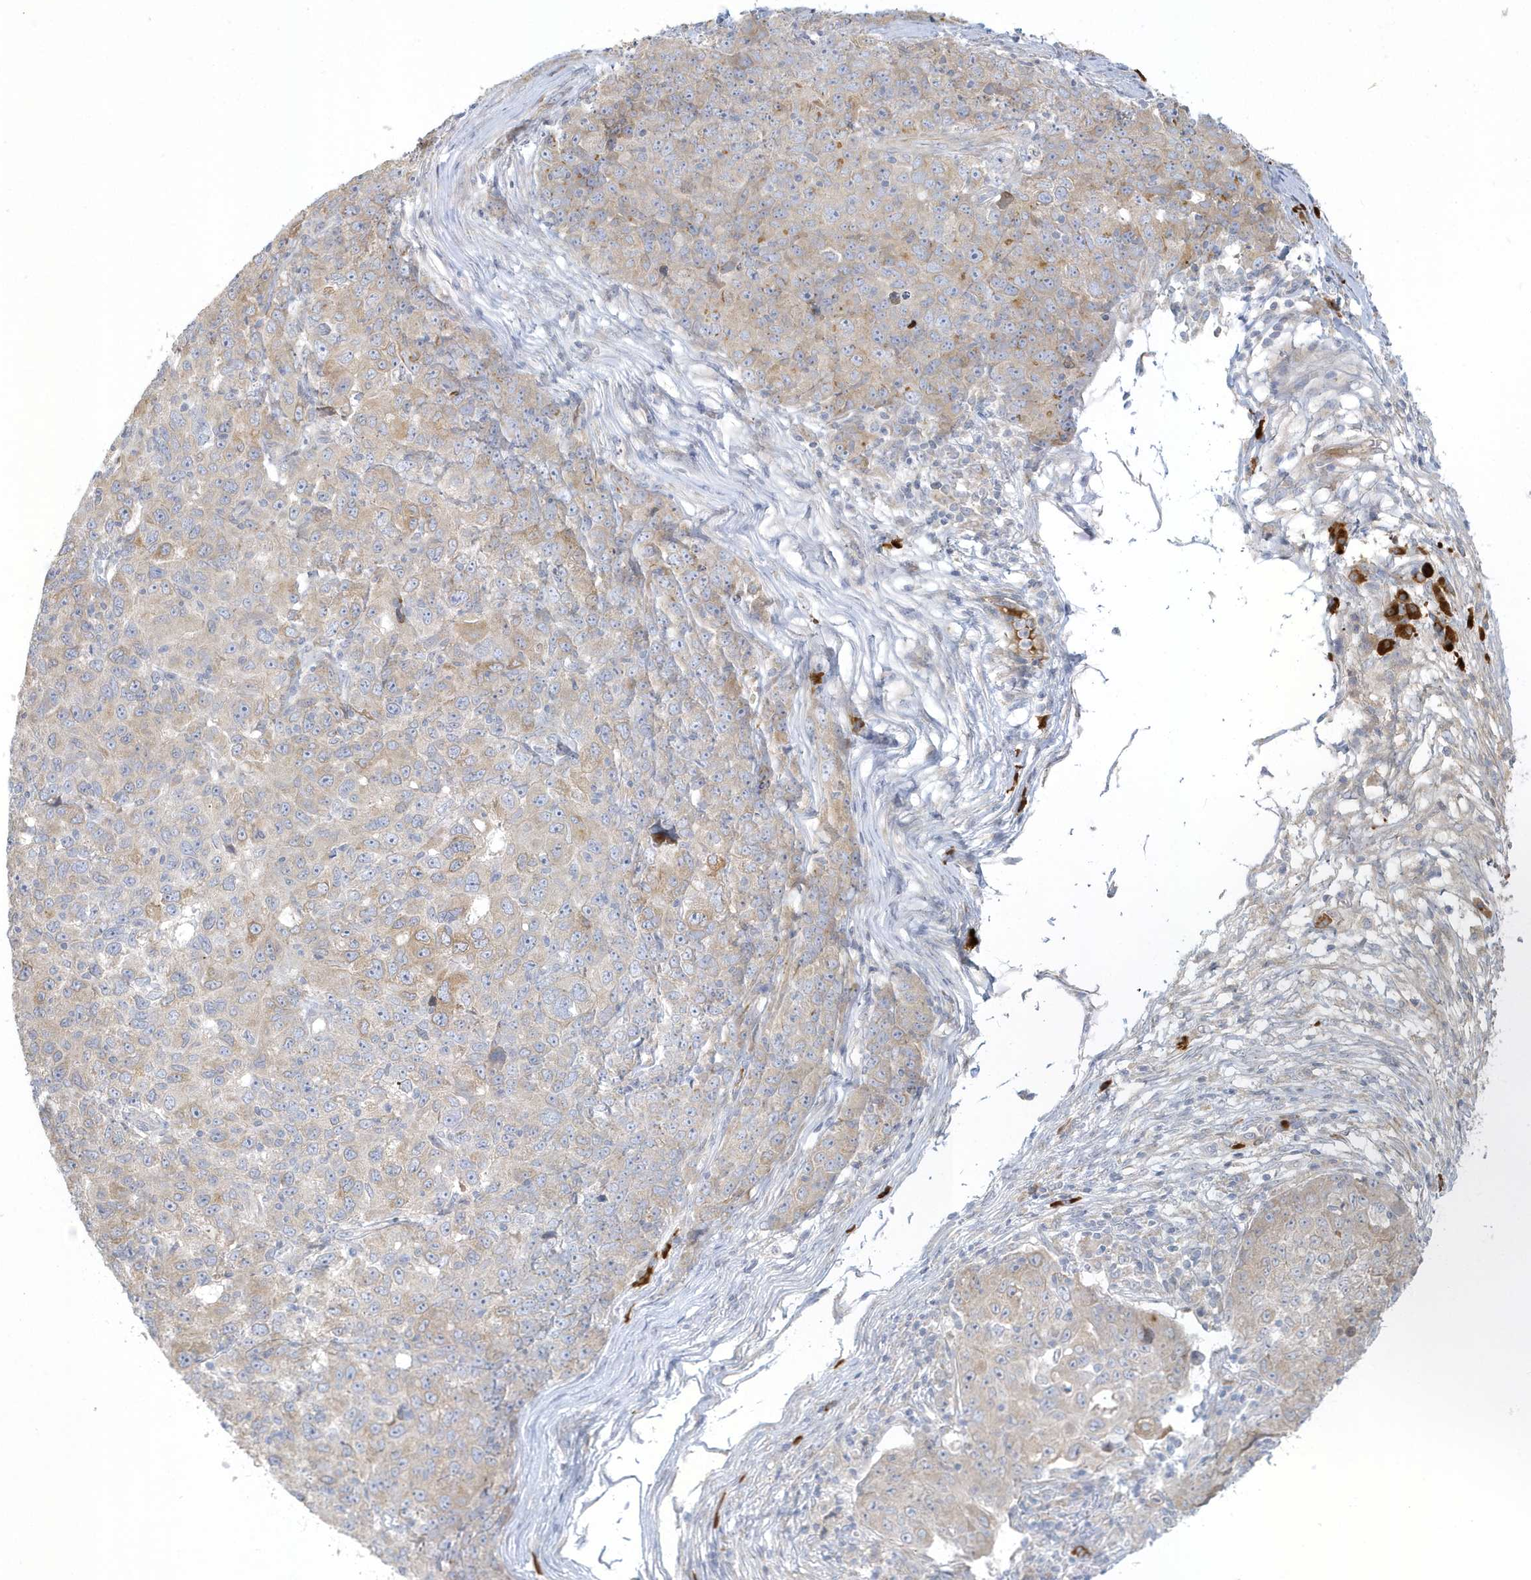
{"staining": {"intensity": "weak", "quantity": "25%-75%", "location": "cytoplasmic/membranous"}, "tissue": "ovarian cancer", "cell_type": "Tumor cells", "image_type": "cancer", "snomed": [{"axis": "morphology", "description": "Carcinoma, endometroid"}, {"axis": "topography", "description": "Ovary"}], "caption": "Immunohistochemical staining of human endometroid carcinoma (ovarian) reveals low levels of weak cytoplasmic/membranous expression in approximately 25%-75% of tumor cells.", "gene": "THADA", "patient": {"sex": "female", "age": 42}}